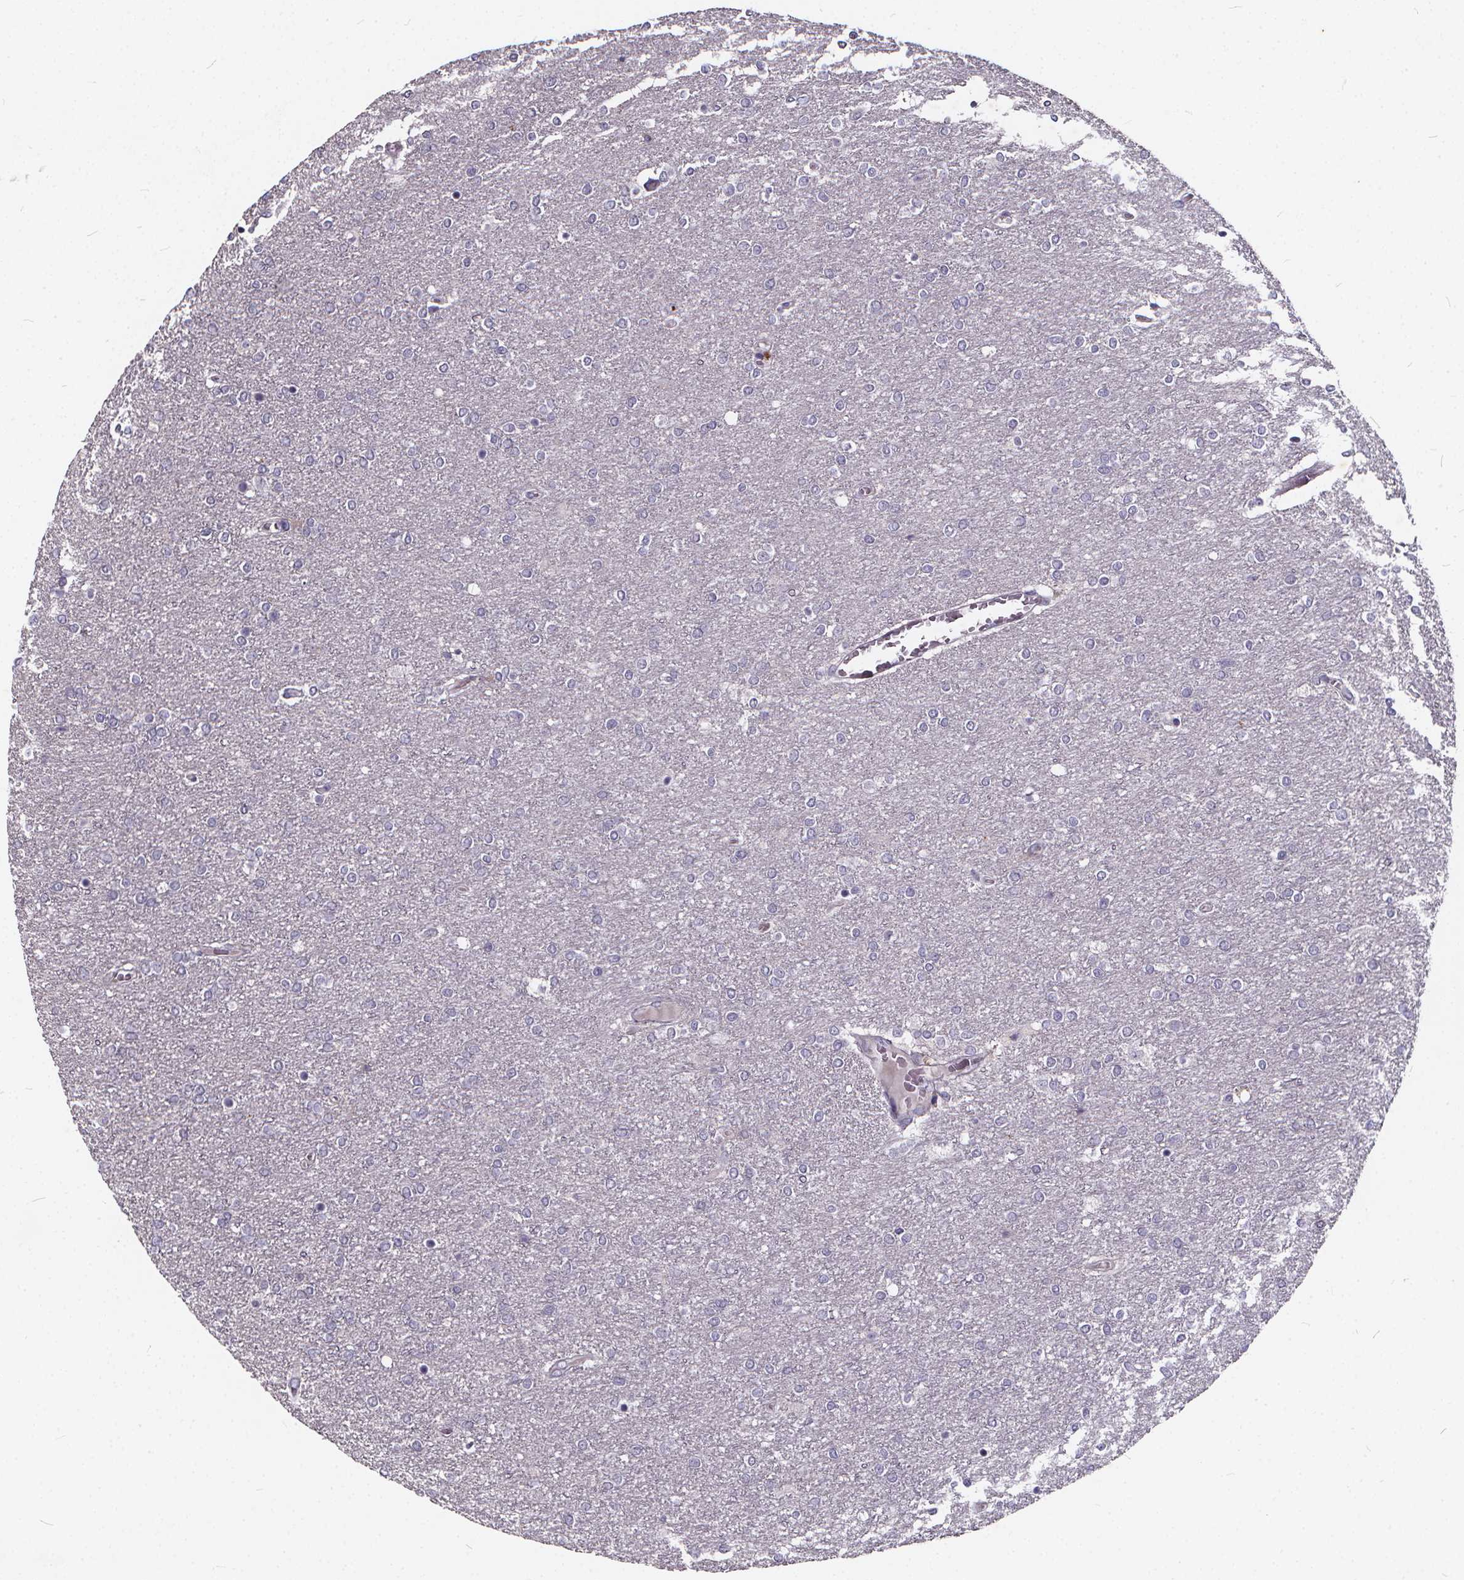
{"staining": {"intensity": "negative", "quantity": "none", "location": "none"}, "tissue": "glioma", "cell_type": "Tumor cells", "image_type": "cancer", "snomed": [{"axis": "morphology", "description": "Glioma, malignant, High grade"}, {"axis": "topography", "description": "Brain"}], "caption": "Immunohistochemical staining of human malignant glioma (high-grade) displays no significant positivity in tumor cells.", "gene": "TSPAN14", "patient": {"sex": "female", "age": 61}}